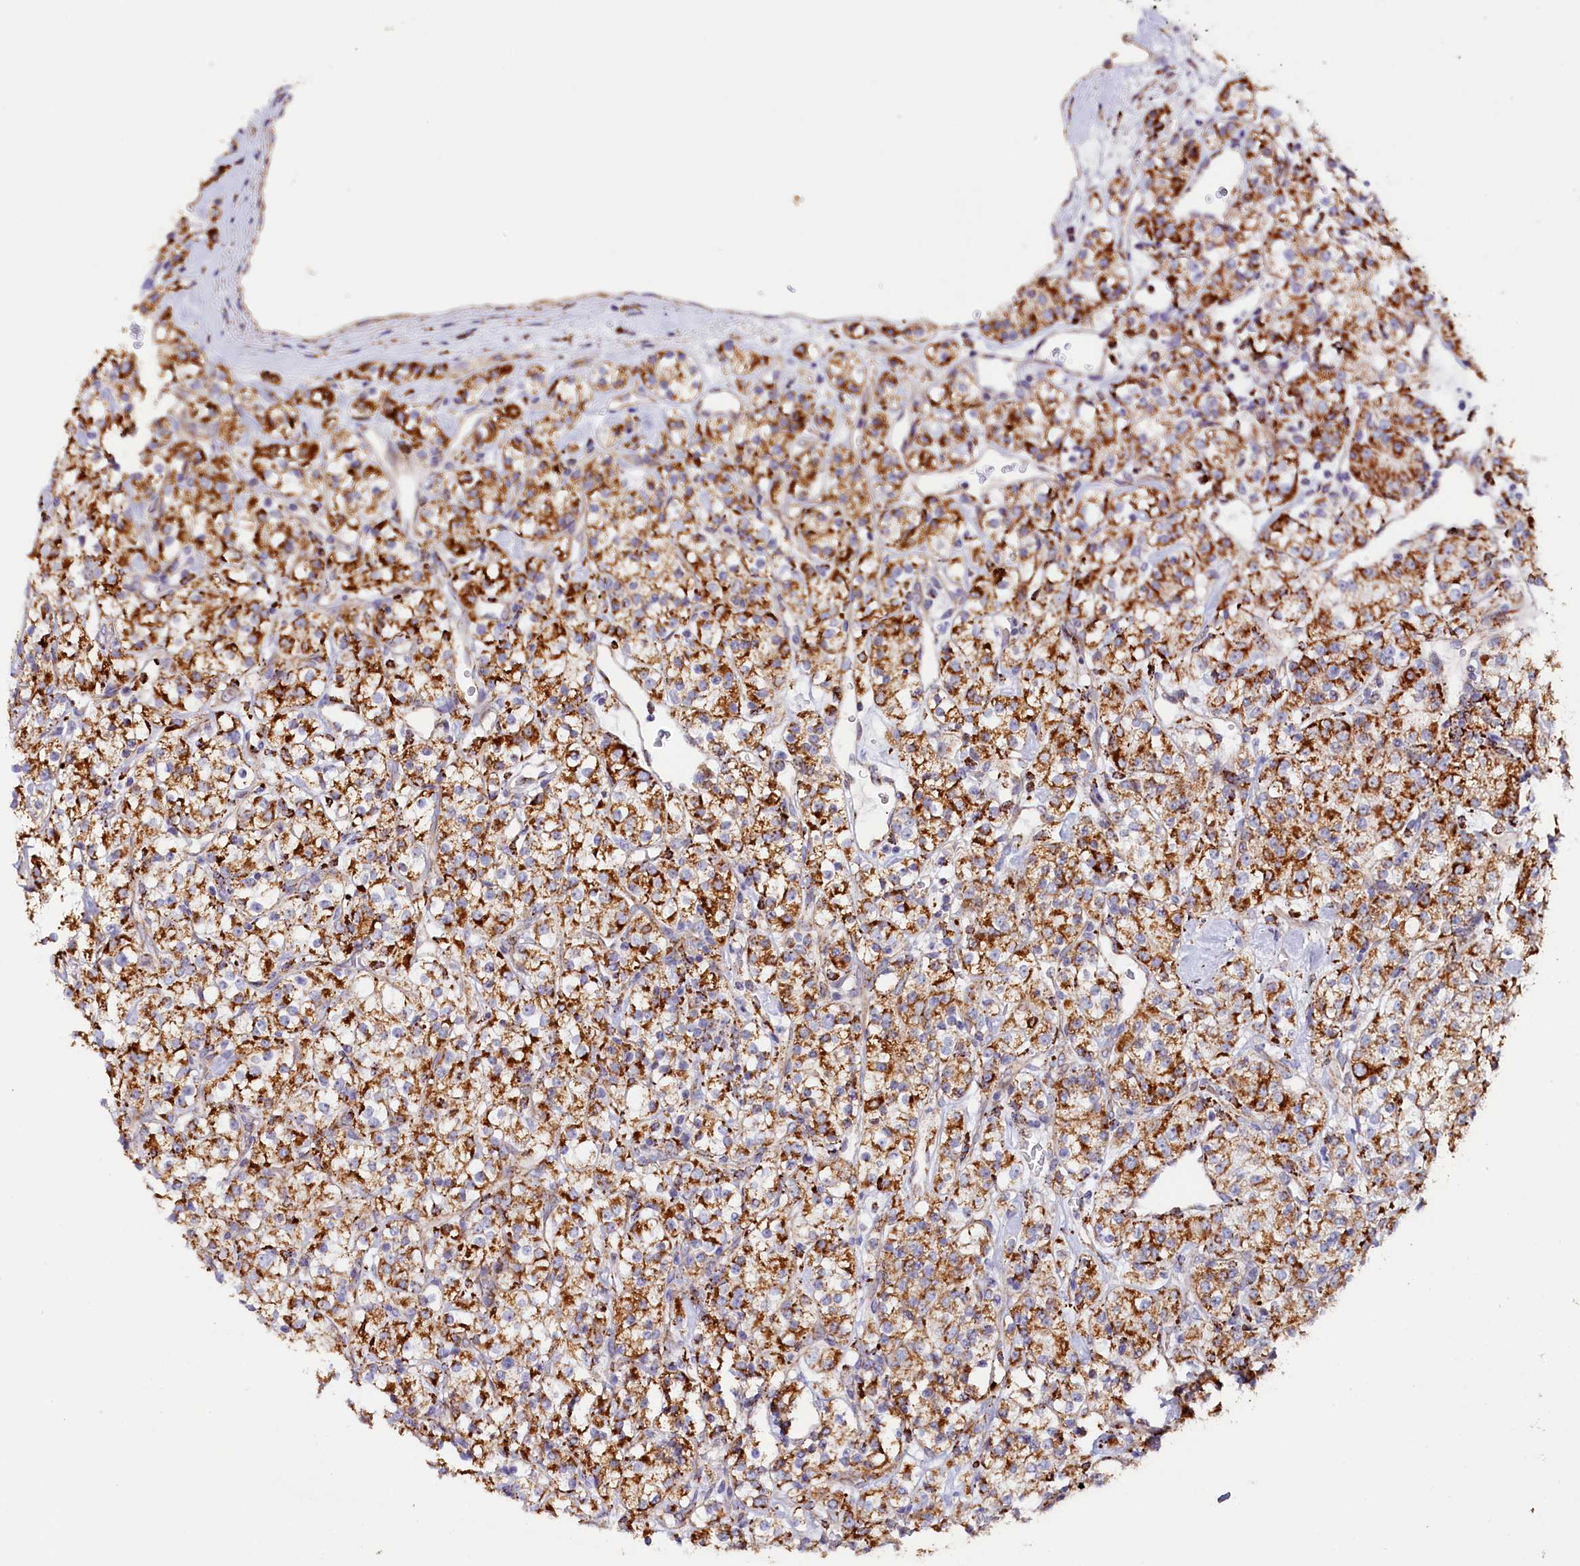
{"staining": {"intensity": "strong", "quantity": ">75%", "location": "cytoplasmic/membranous"}, "tissue": "renal cancer", "cell_type": "Tumor cells", "image_type": "cancer", "snomed": [{"axis": "morphology", "description": "Adenocarcinoma, NOS"}, {"axis": "topography", "description": "Kidney"}], "caption": "There is high levels of strong cytoplasmic/membranous positivity in tumor cells of renal cancer (adenocarcinoma), as demonstrated by immunohistochemical staining (brown color).", "gene": "AKTIP", "patient": {"sex": "male", "age": 77}}